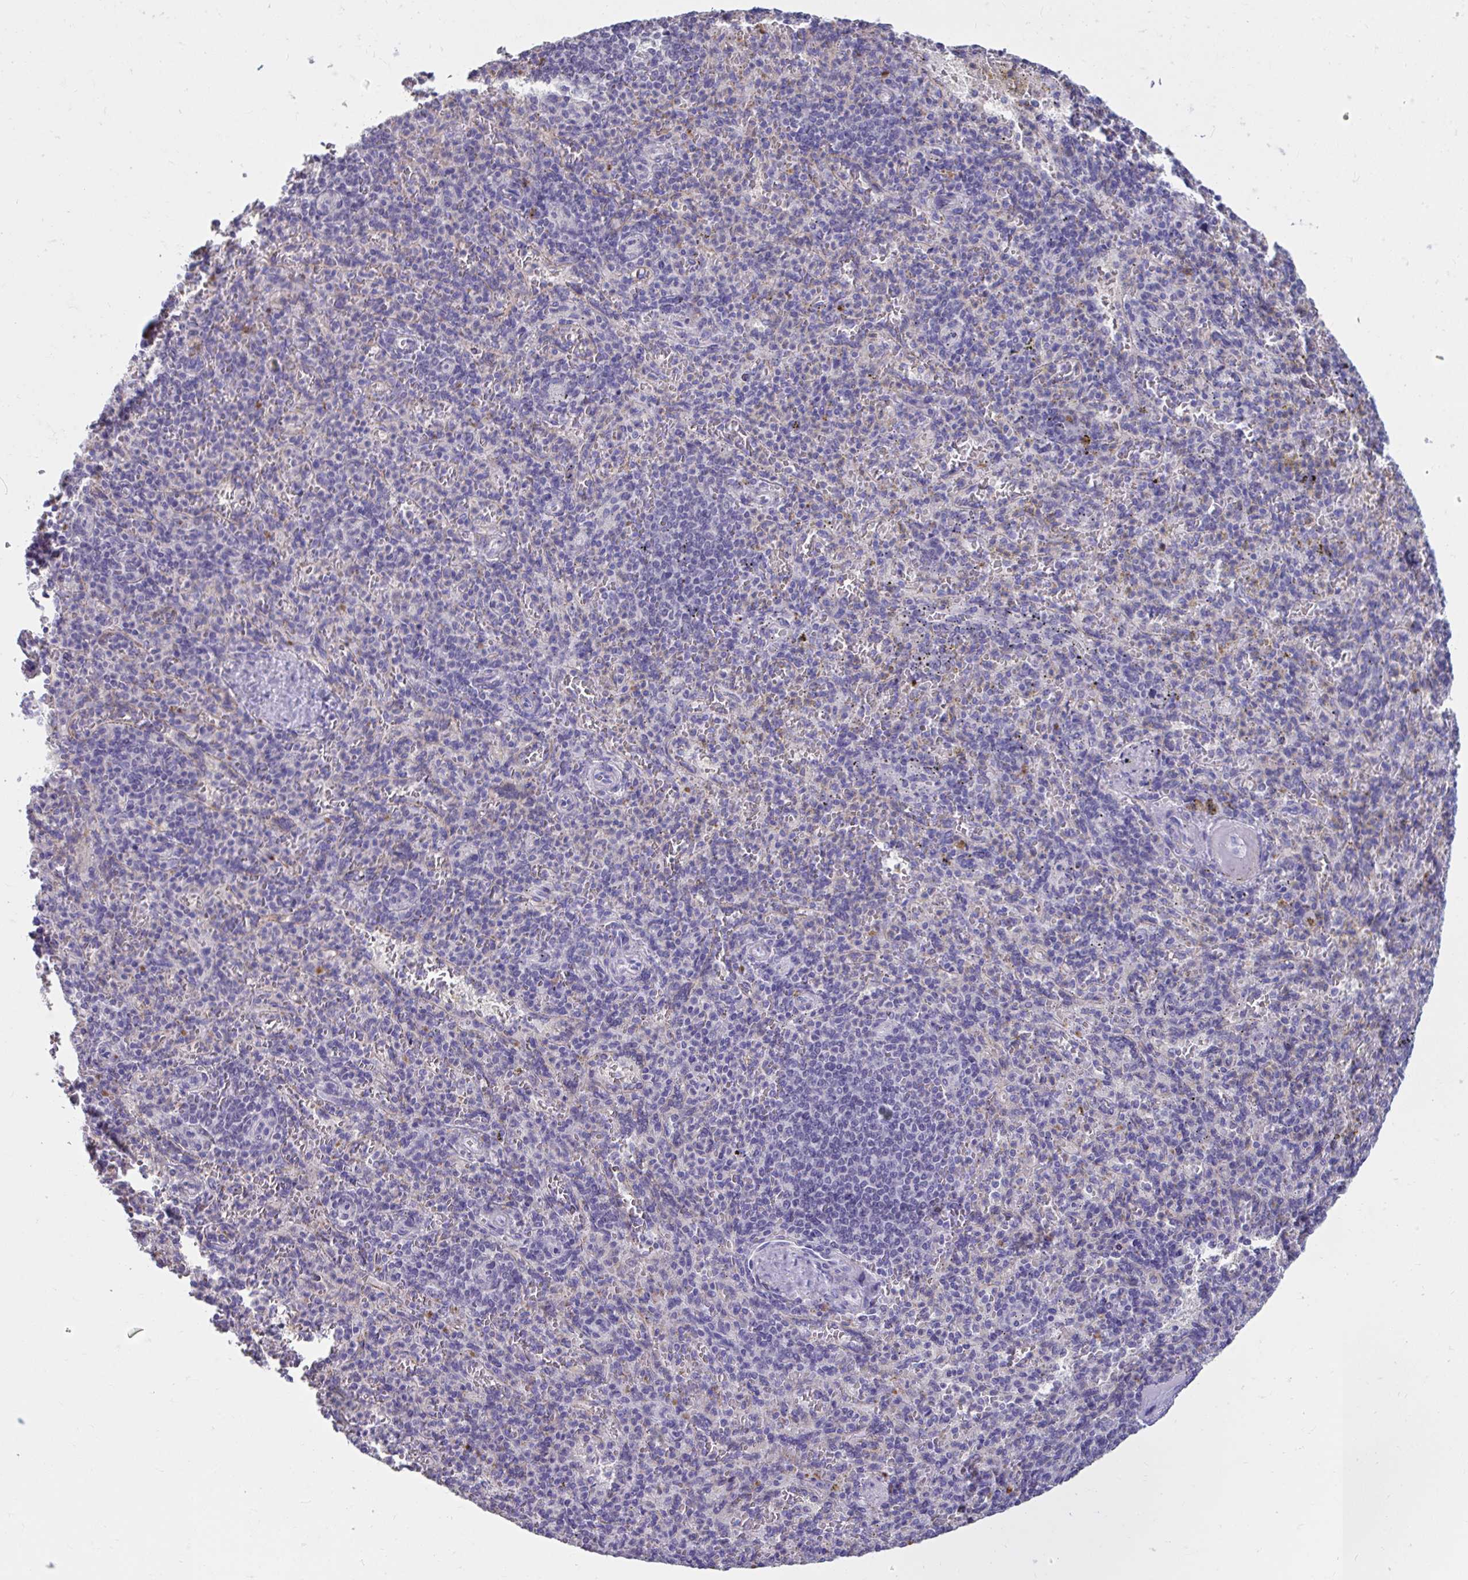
{"staining": {"intensity": "negative", "quantity": "none", "location": "none"}, "tissue": "spleen", "cell_type": "Cells in red pulp", "image_type": "normal", "snomed": [{"axis": "morphology", "description": "Normal tissue, NOS"}, {"axis": "topography", "description": "Spleen"}], "caption": "High power microscopy photomicrograph of an IHC image of normal spleen, revealing no significant positivity in cells in red pulp. (Immunohistochemistry, brightfield microscopy, high magnification).", "gene": "GPR162", "patient": {"sex": "female", "age": 74}}